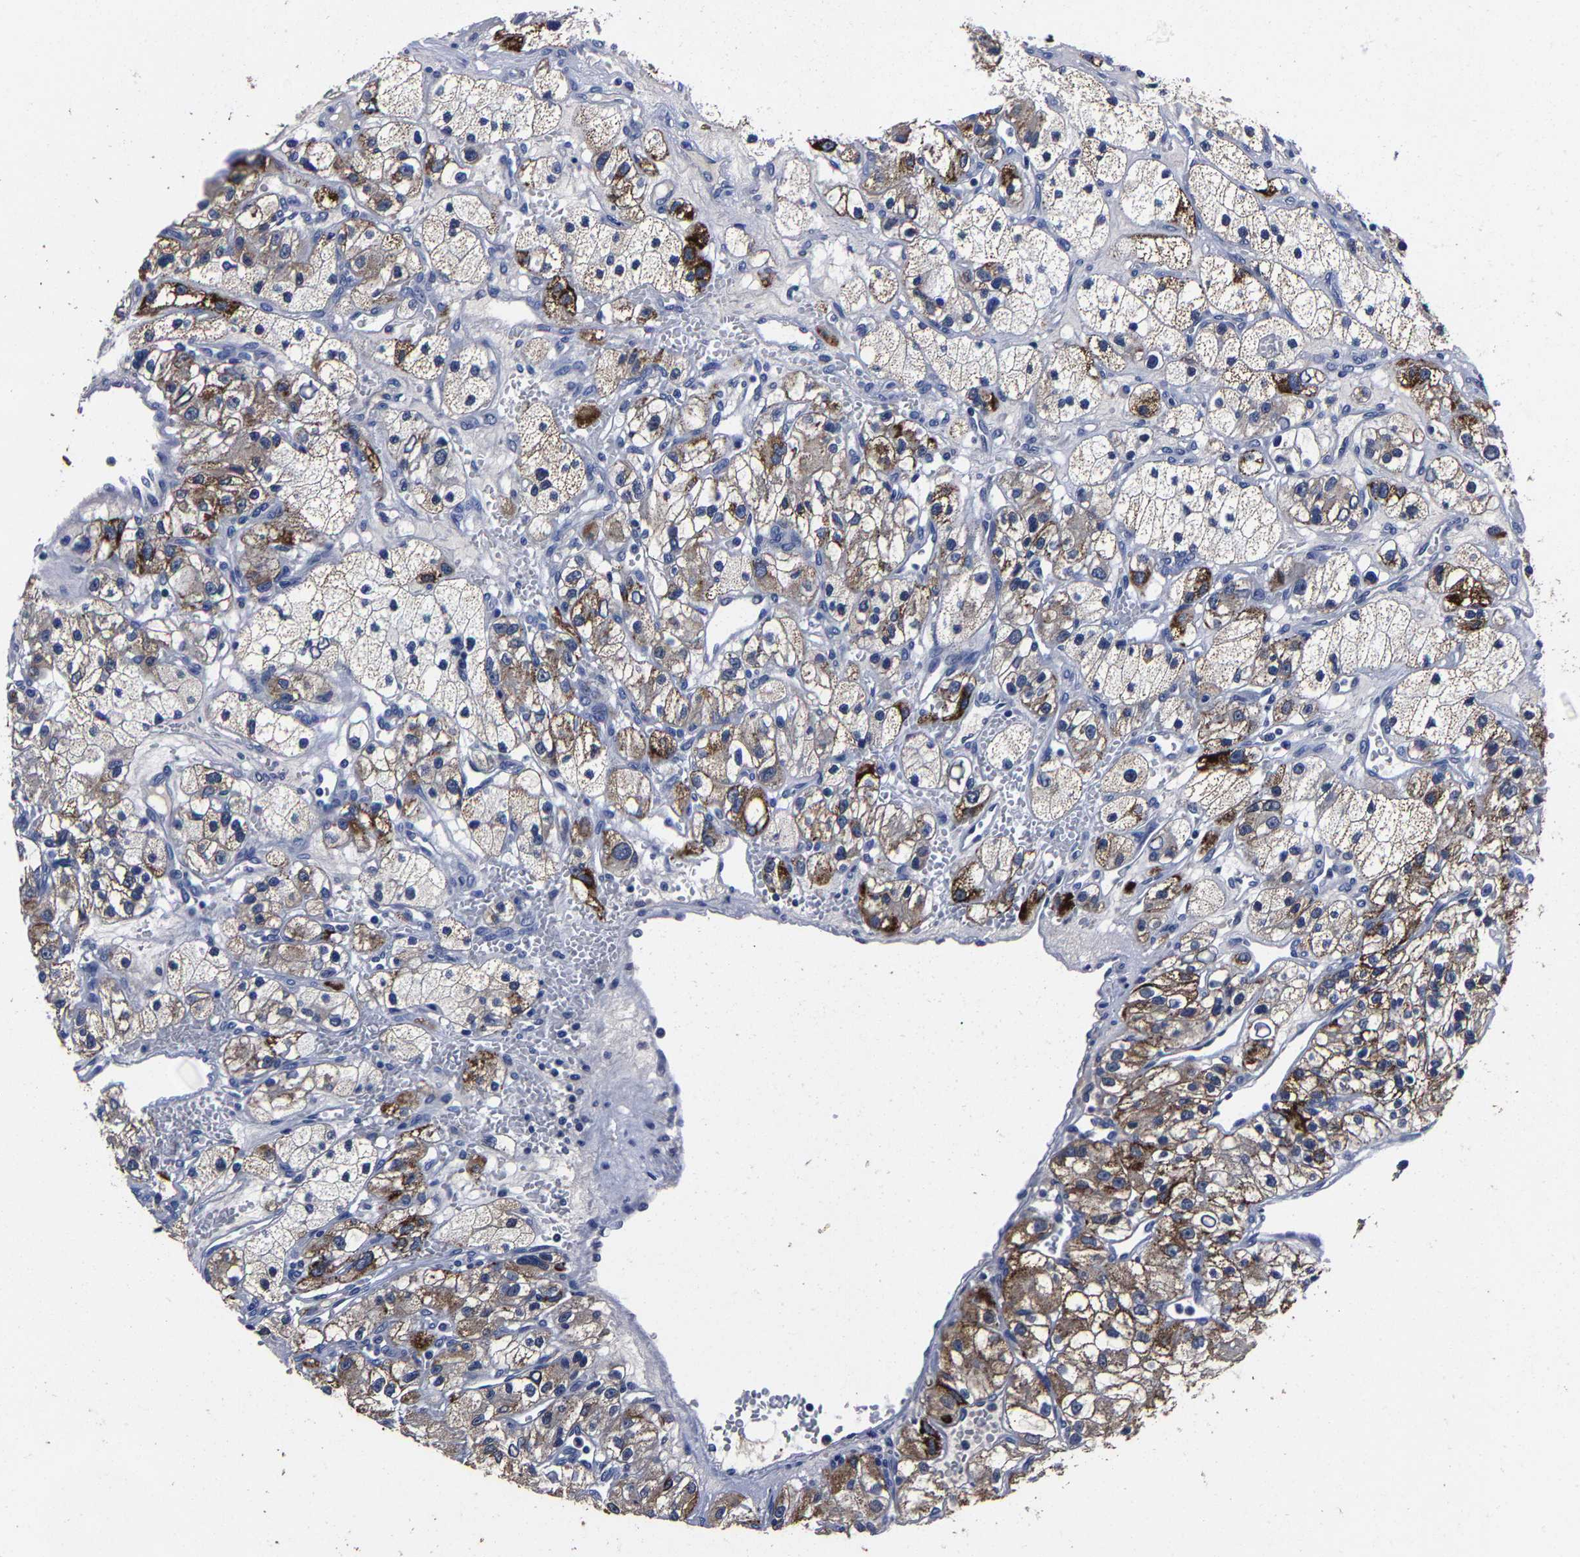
{"staining": {"intensity": "moderate", "quantity": "25%-75%", "location": "cytoplasmic/membranous"}, "tissue": "renal cancer", "cell_type": "Tumor cells", "image_type": "cancer", "snomed": [{"axis": "morphology", "description": "Adenocarcinoma, NOS"}, {"axis": "topography", "description": "Kidney"}], "caption": "There is medium levels of moderate cytoplasmic/membranous expression in tumor cells of adenocarcinoma (renal), as demonstrated by immunohistochemical staining (brown color).", "gene": "PSPH", "patient": {"sex": "female", "age": 57}}